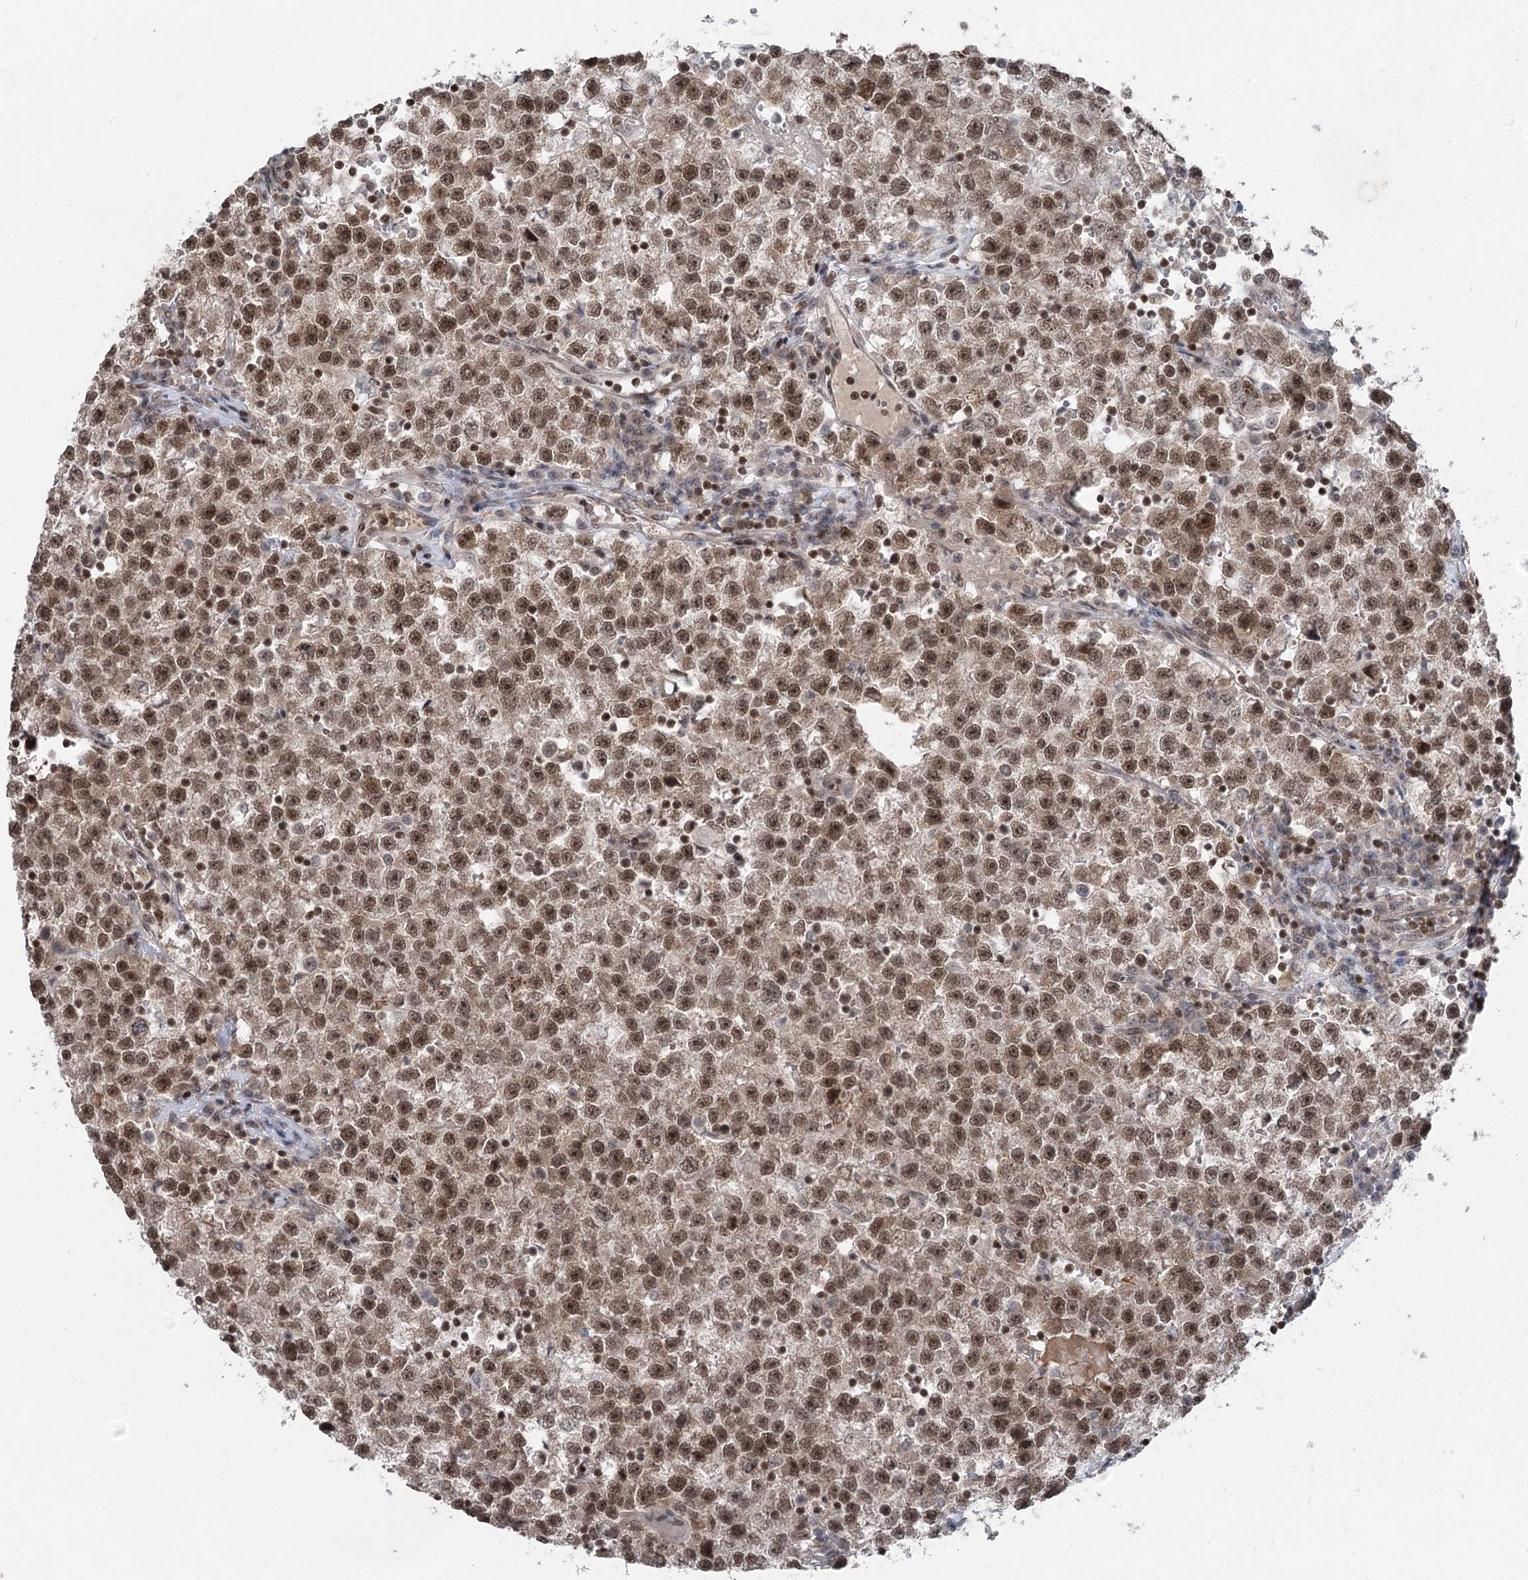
{"staining": {"intensity": "strong", "quantity": ">75%", "location": "nuclear"}, "tissue": "testis cancer", "cell_type": "Tumor cells", "image_type": "cancer", "snomed": [{"axis": "morphology", "description": "Seminoma, NOS"}, {"axis": "topography", "description": "Testis"}], "caption": "A high amount of strong nuclear expression is seen in approximately >75% of tumor cells in testis seminoma tissue.", "gene": "CGGBP1", "patient": {"sex": "male", "age": 22}}